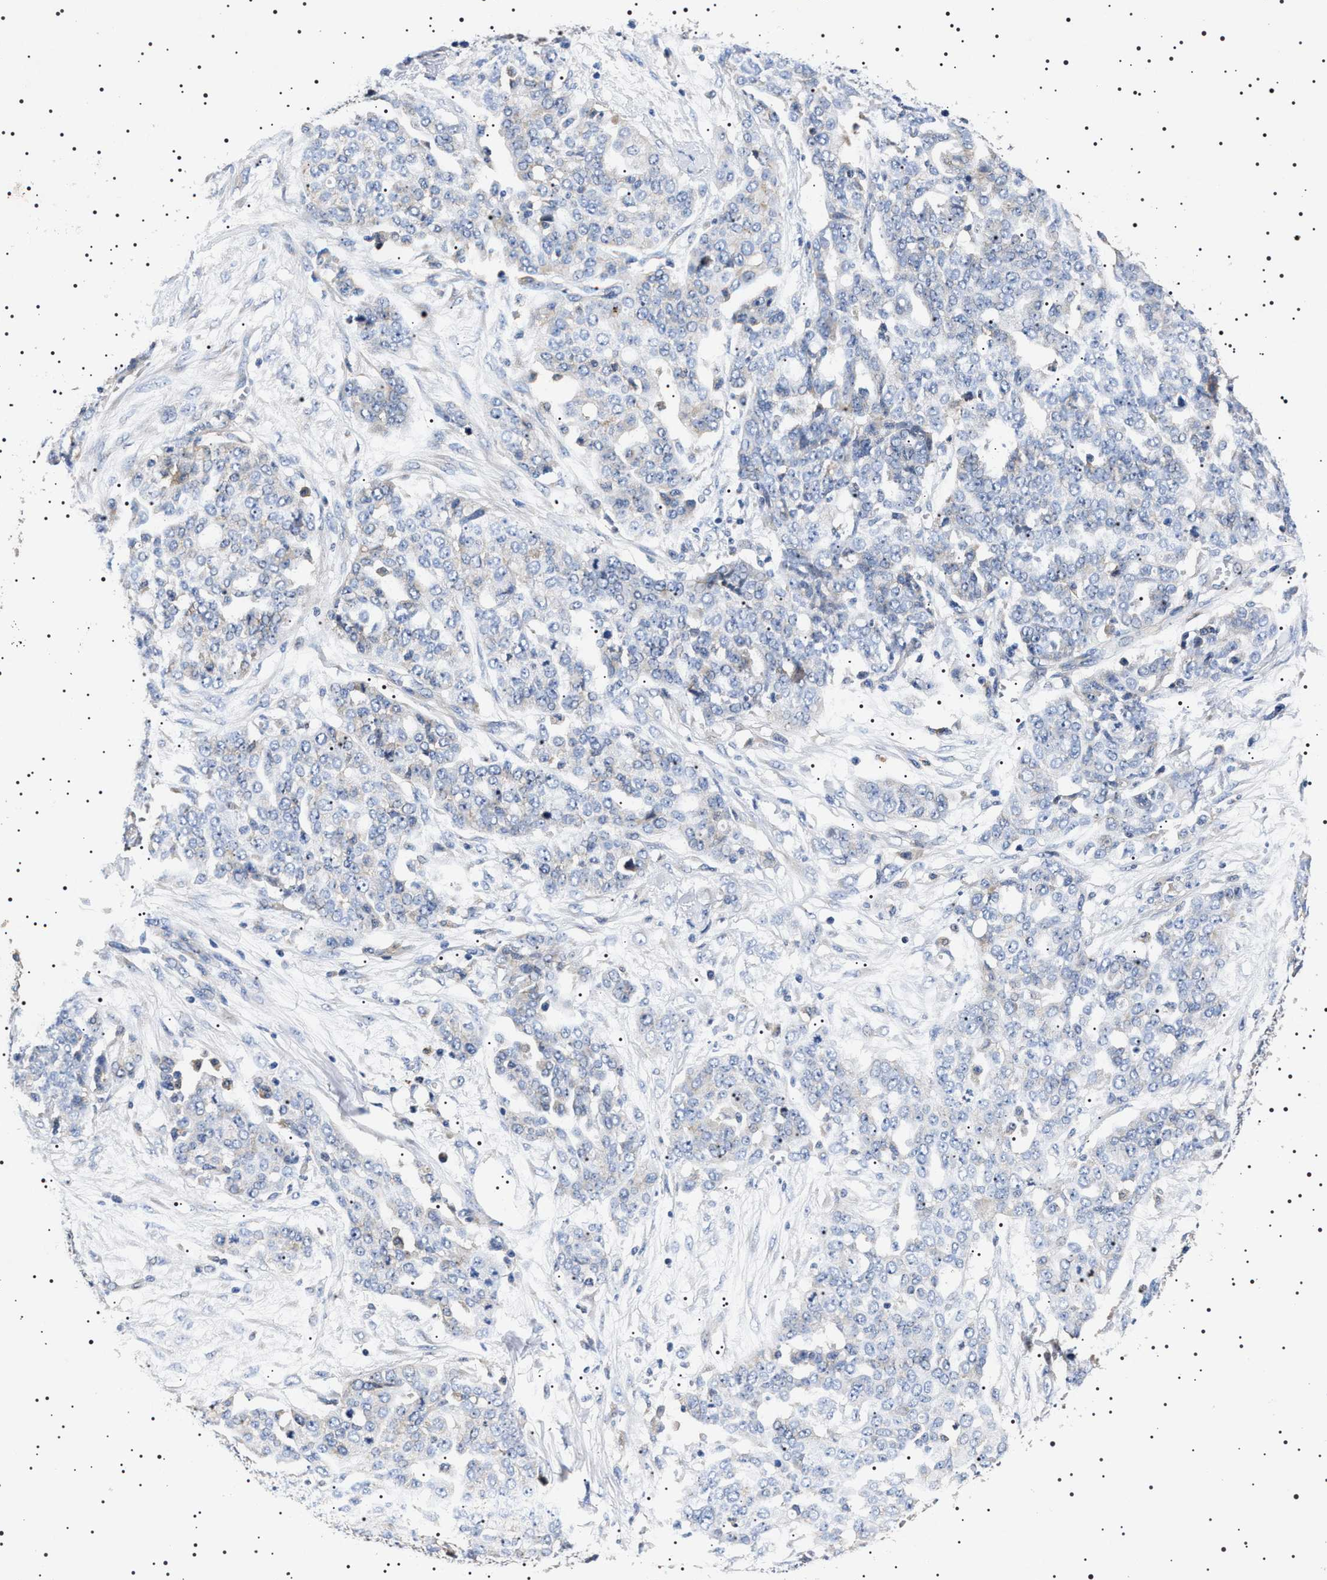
{"staining": {"intensity": "negative", "quantity": "none", "location": "none"}, "tissue": "ovarian cancer", "cell_type": "Tumor cells", "image_type": "cancer", "snomed": [{"axis": "morphology", "description": "Cystadenocarcinoma, serous, NOS"}, {"axis": "topography", "description": "Soft tissue"}, {"axis": "topography", "description": "Ovary"}], "caption": "A photomicrograph of human ovarian cancer (serous cystadenocarcinoma) is negative for staining in tumor cells. (Immunohistochemistry (ihc), brightfield microscopy, high magnification).", "gene": "SLC4A7", "patient": {"sex": "female", "age": 57}}